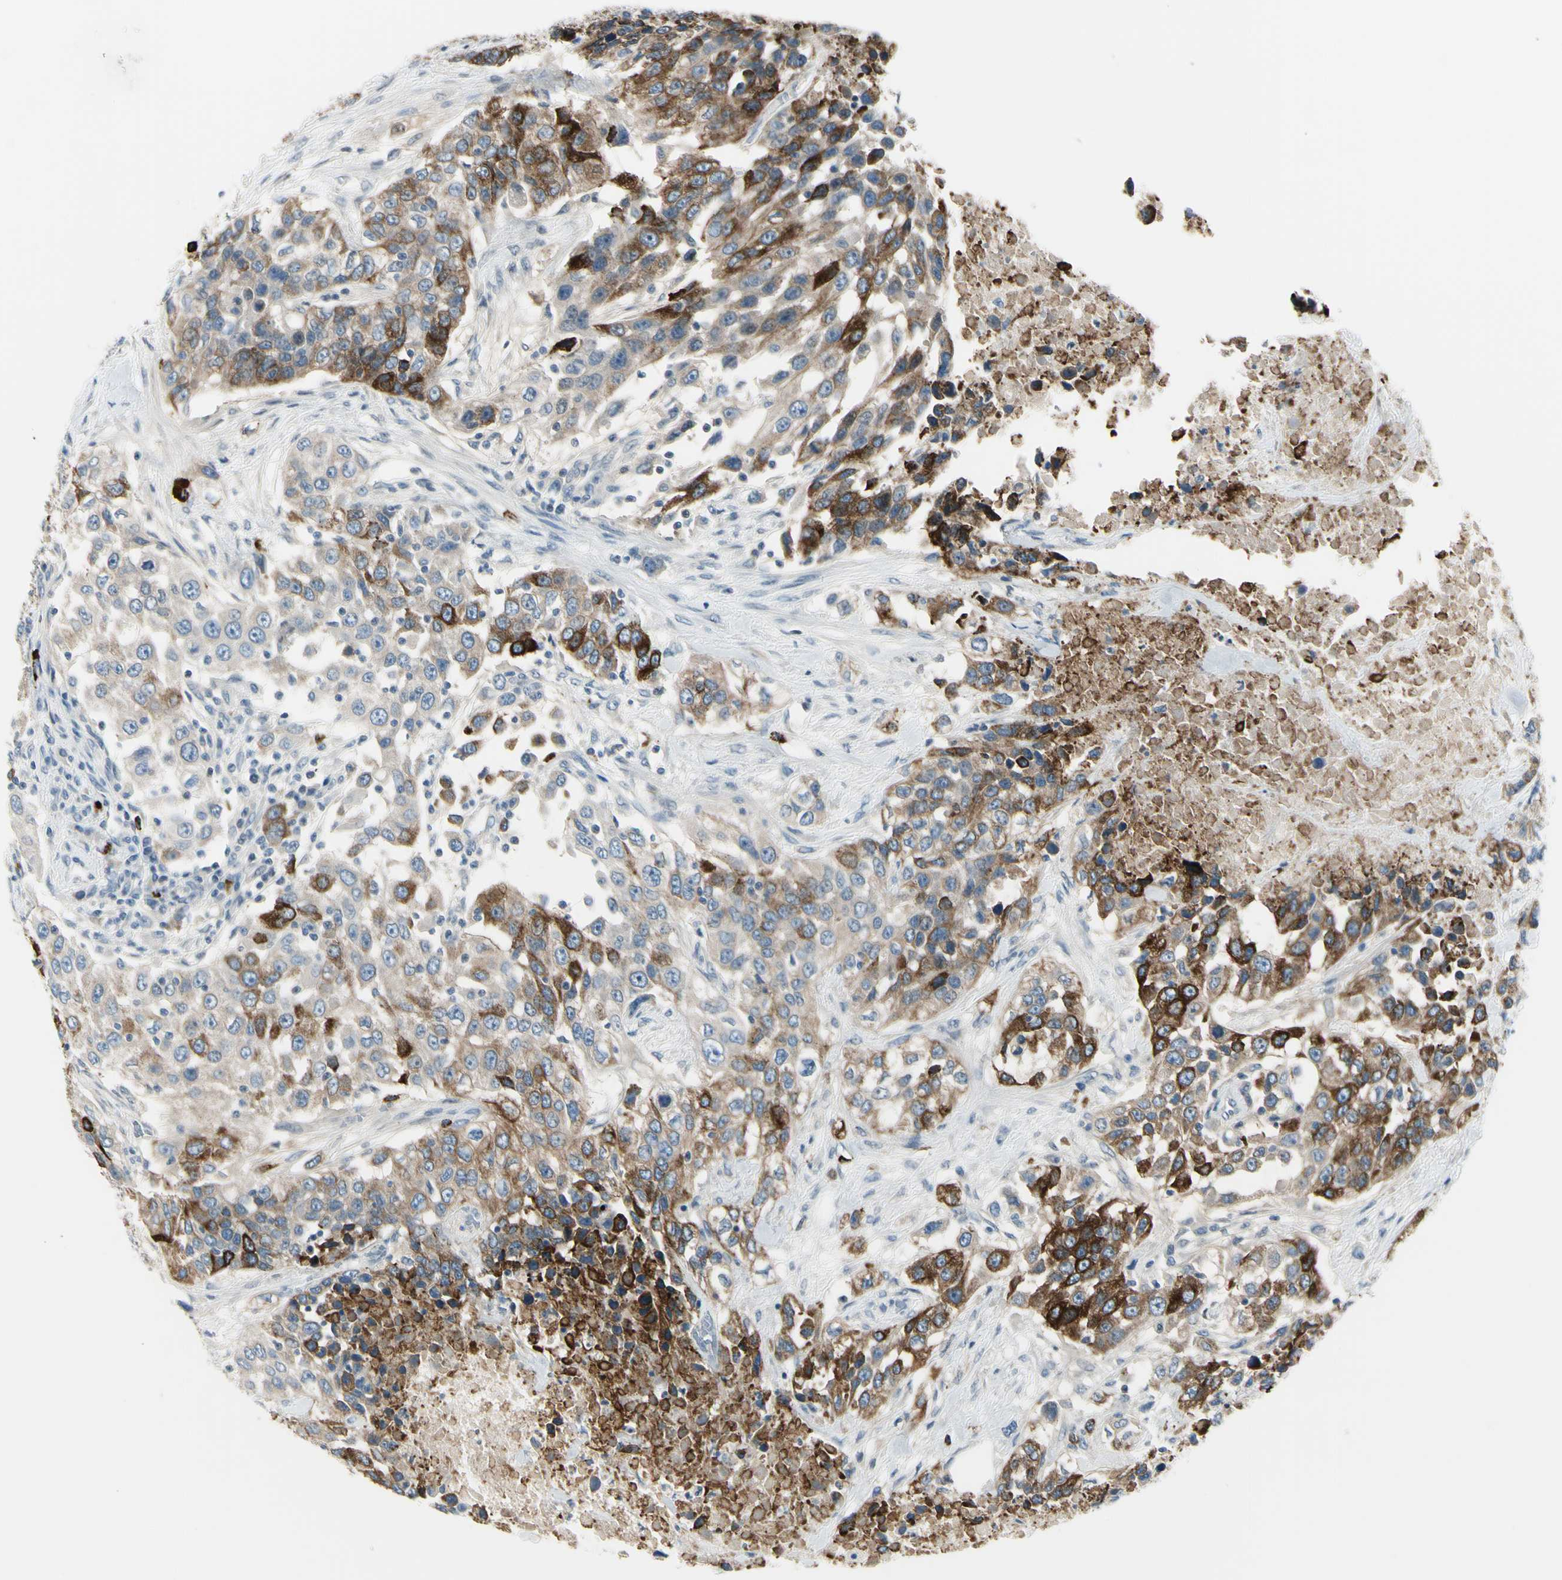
{"staining": {"intensity": "strong", "quantity": ">75%", "location": "cytoplasmic/membranous"}, "tissue": "urothelial cancer", "cell_type": "Tumor cells", "image_type": "cancer", "snomed": [{"axis": "morphology", "description": "Urothelial carcinoma, High grade"}, {"axis": "topography", "description": "Urinary bladder"}], "caption": "Immunohistochemical staining of high-grade urothelial carcinoma exhibits strong cytoplasmic/membranous protein expression in approximately >75% of tumor cells.", "gene": "DLG4", "patient": {"sex": "female", "age": 80}}